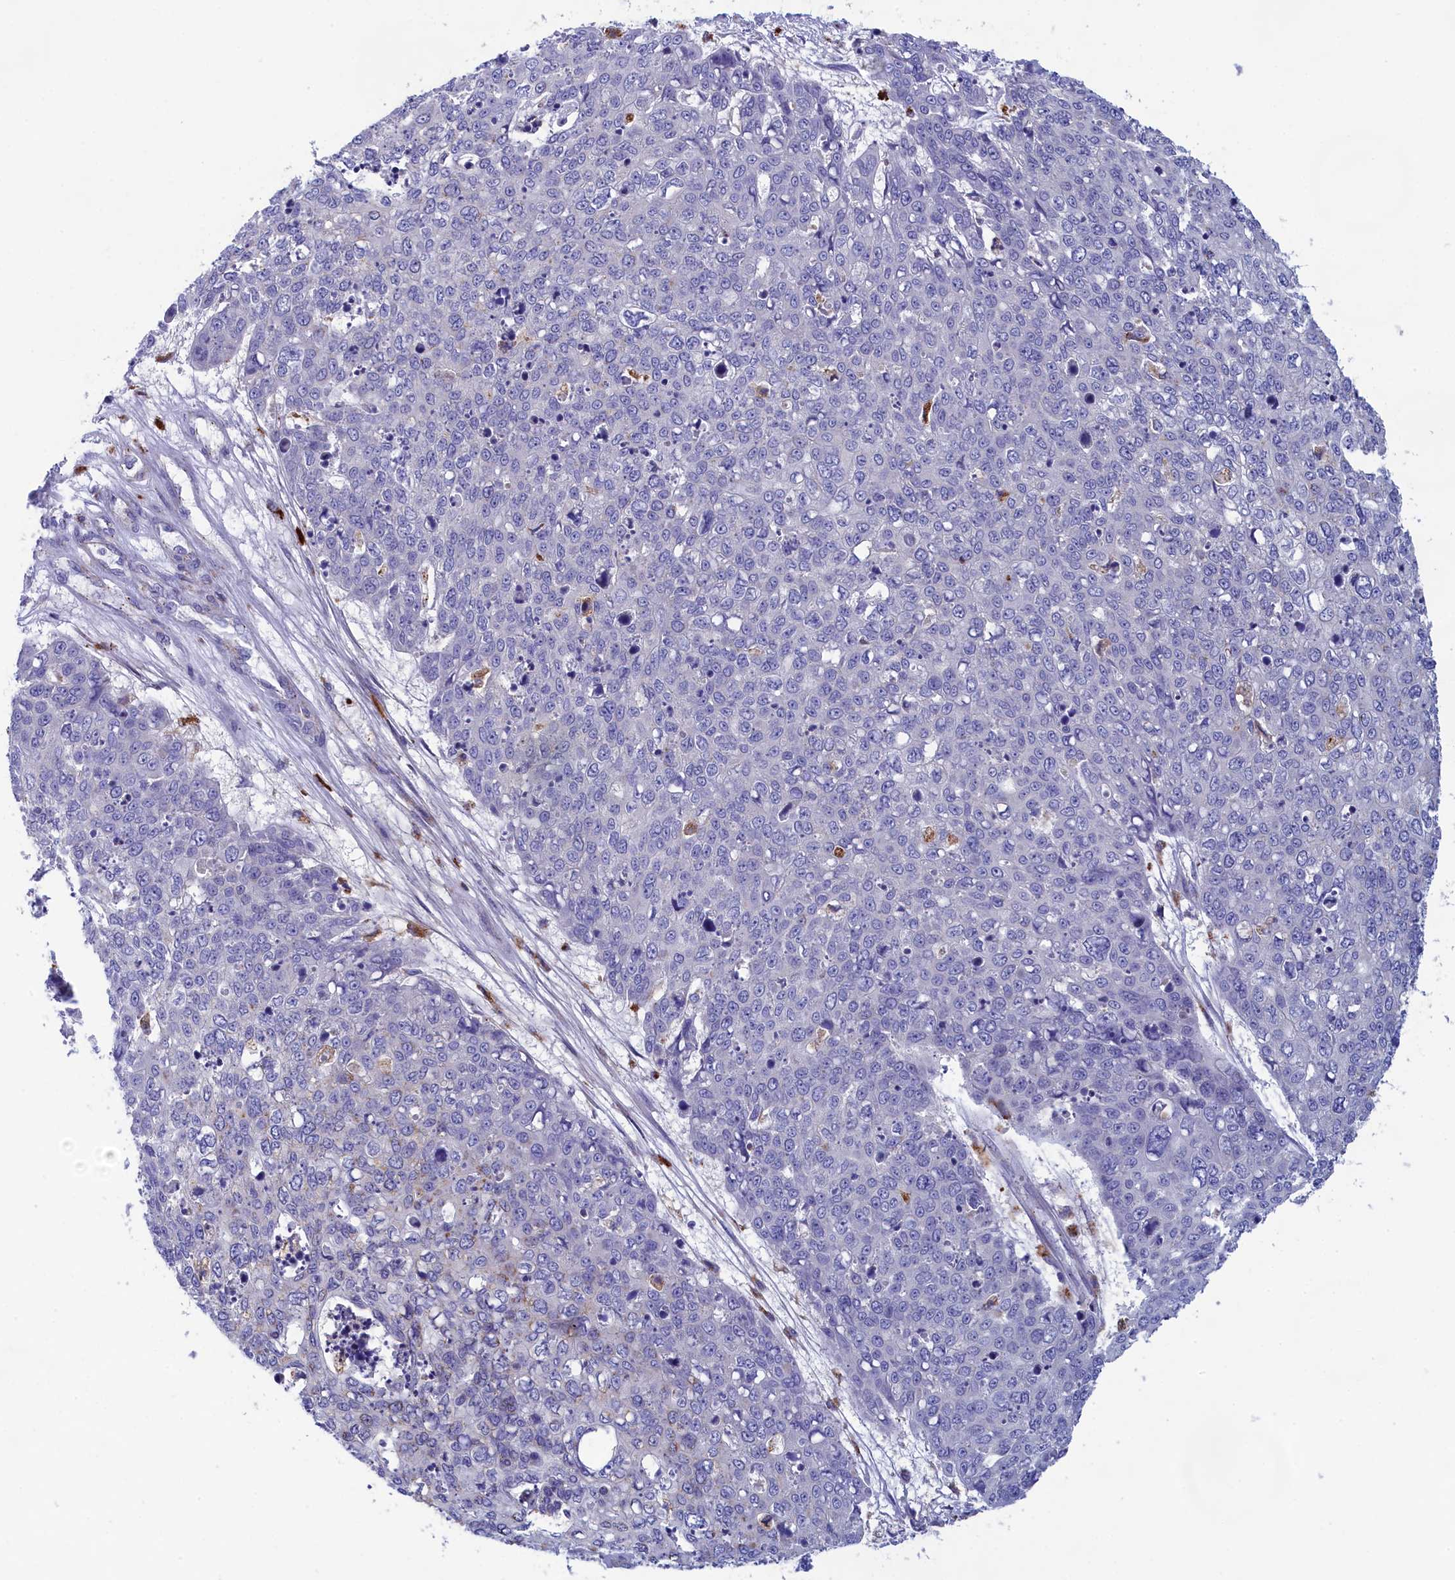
{"staining": {"intensity": "negative", "quantity": "none", "location": "none"}, "tissue": "skin cancer", "cell_type": "Tumor cells", "image_type": "cancer", "snomed": [{"axis": "morphology", "description": "Squamous cell carcinoma, NOS"}, {"axis": "topography", "description": "Skin"}], "caption": "Human skin cancer (squamous cell carcinoma) stained for a protein using IHC reveals no positivity in tumor cells.", "gene": "WDR6", "patient": {"sex": "male", "age": 71}}